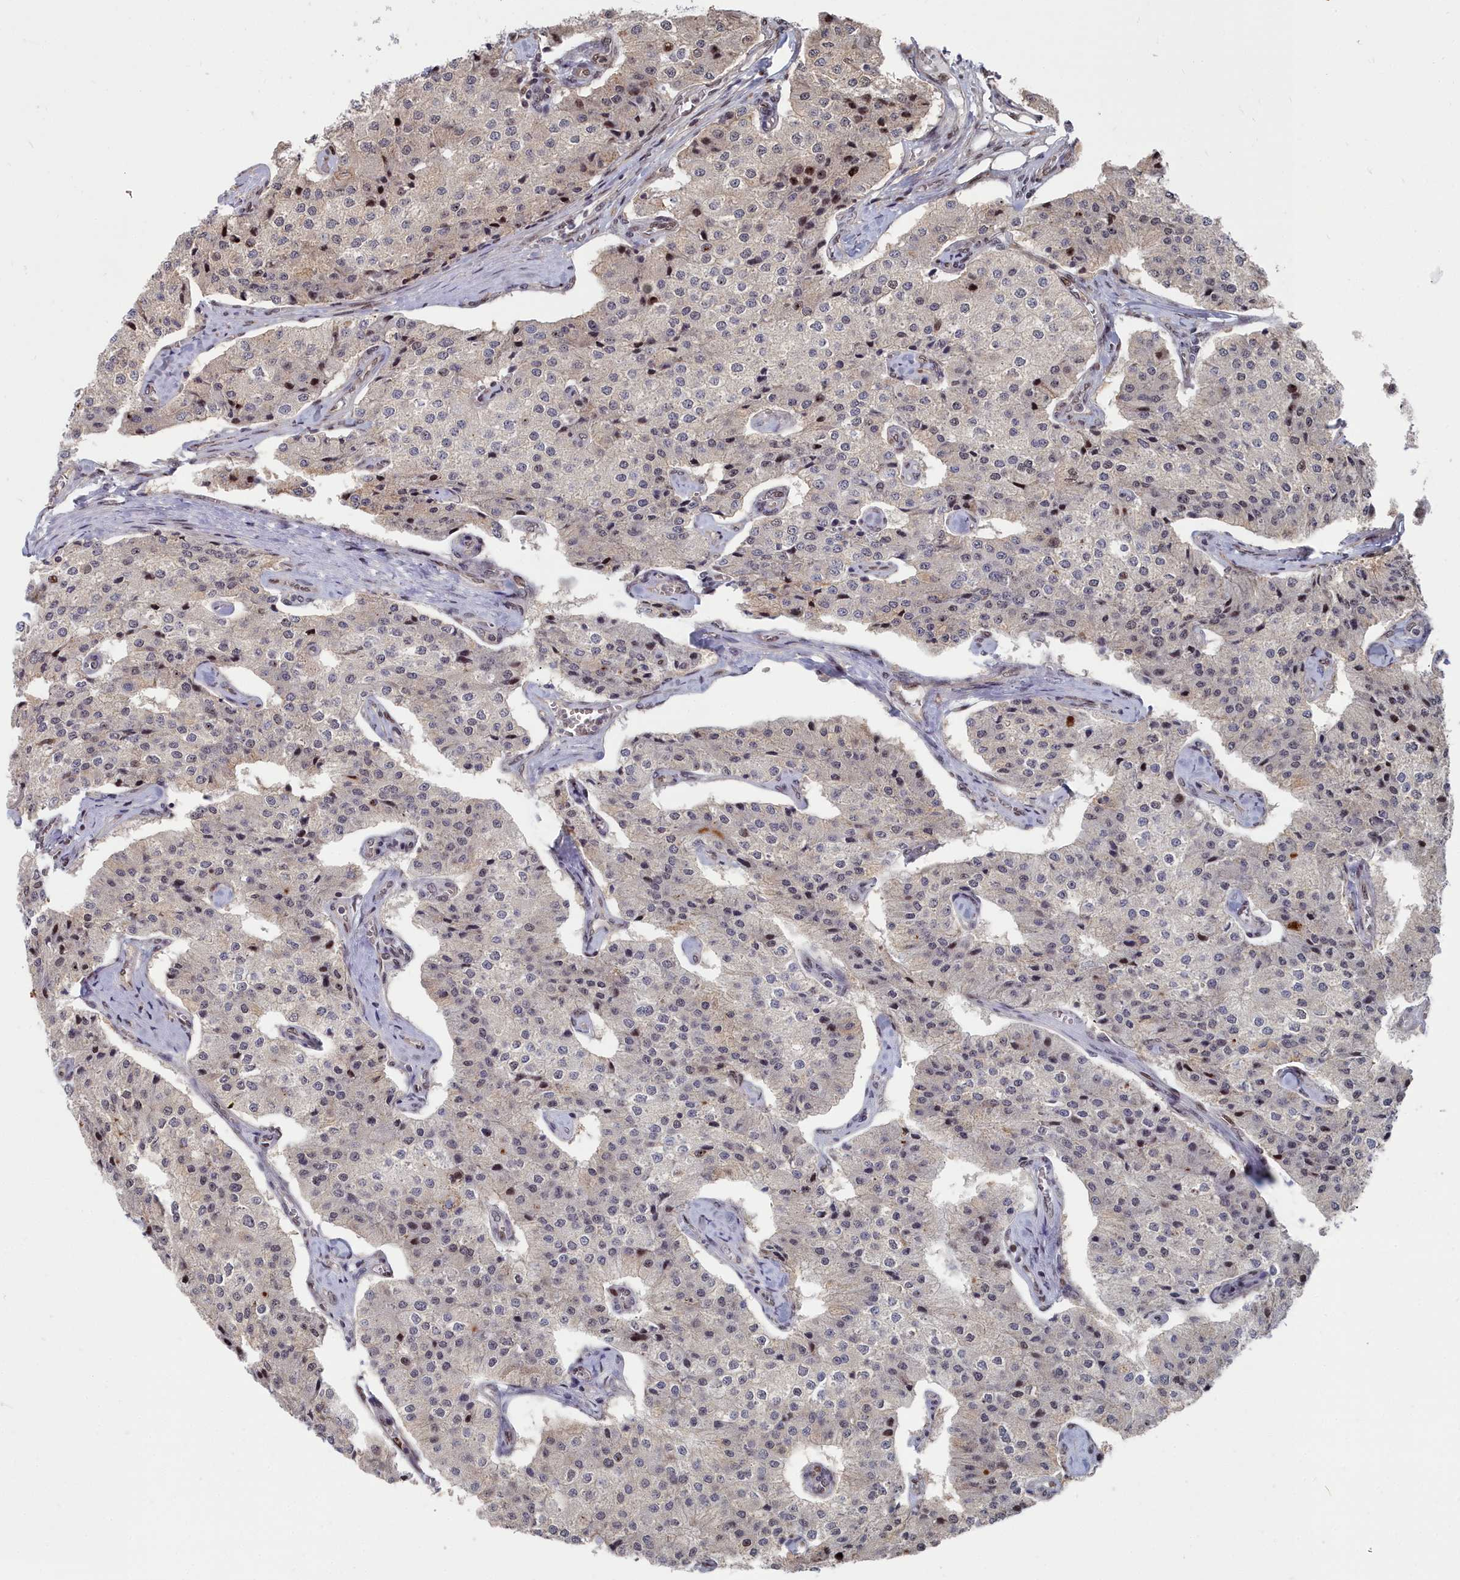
{"staining": {"intensity": "weak", "quantity": "<25%", "location": "cytoplasmic/membranous,nuclear"}, "tissue": "carcinoid", "cell_type": "Tumor cells", "image_type": "cancer", "snomed": [{"axis": "morphology", "description": "Carcinoid, malignant, NOS"}, {"axis": "topography", "description": "Colon"}], "caption": "The image exhibits no staining of tumor cells in carcinoid.", "gene": "RPS27A", "patient": {"sex": "female", "age": 52}}